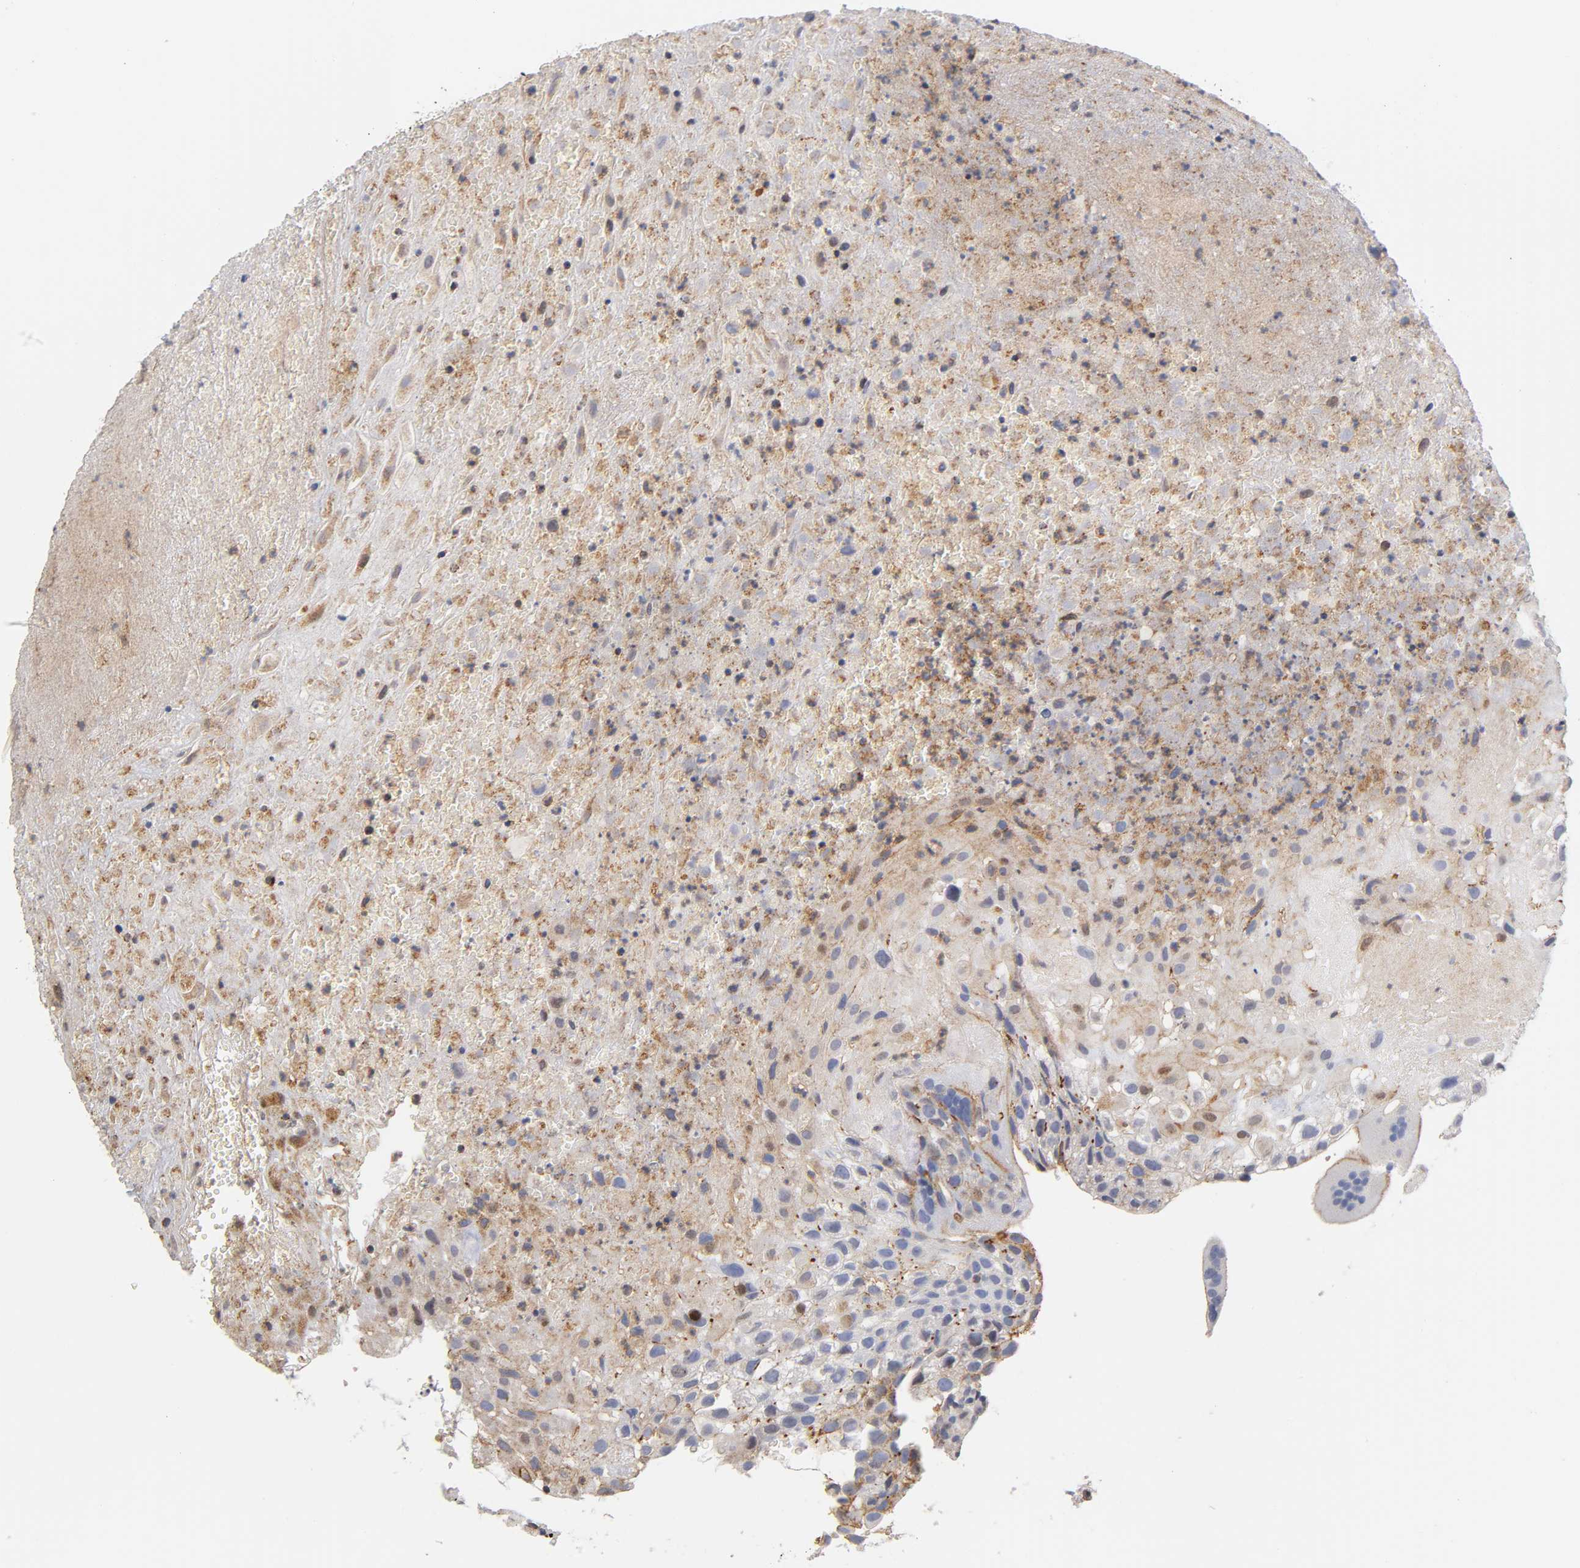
{"staining": {"intensity": "moderate", "quantity": "<25%", "location": "cytoplasmic/membranous"}, "tissue": "placenta", "cell_type": "Decidual cells", "image_type": "normal", "snomed": [{"axis": "morphology", "description": "Normal tissue, NOS"}, {"axis": "topography", "description": "Placenta"}], "caption": "Human placenta stained for a protein (brown) shows moderate cytoplasmic/membranous positive staining in about <25% of decidual cells.", "gene": "ANXA7", "patient": {"sex": "female", "age": 19}}